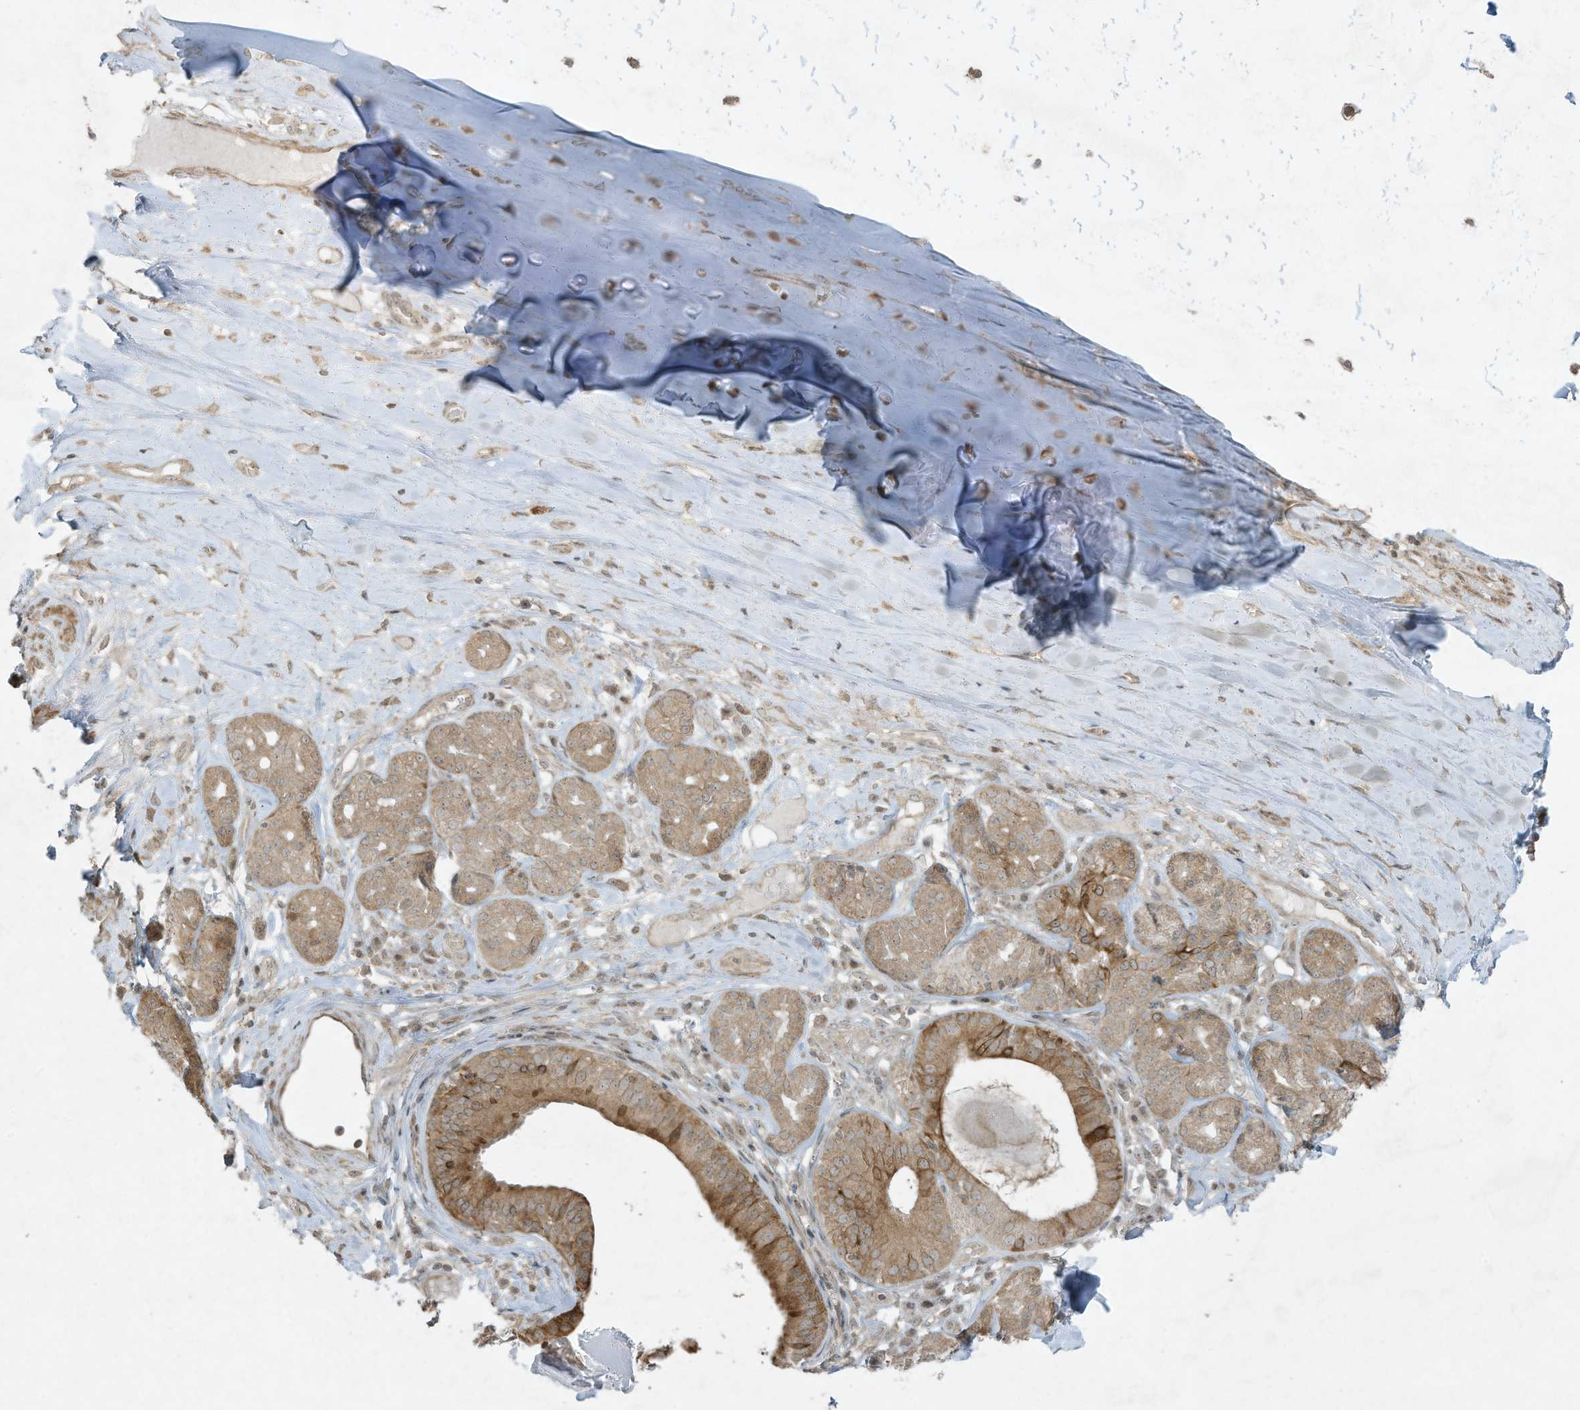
{"staining": {"intensity": "negative", "quantity": "none", "location": "none"}, "tissue": "adipose tissue", "cell_type": "Adipocytes", "image_type": "normal", "snomed": [{"axis": "morphology", "description": "Normal tissue, NOS"}, {"axis": "morphology", "description": "Basal cell carcinoma"}, {"axis": "topography", "description": "Cartilage tissue"}, {"axis": "topography", "description": "Nasopharynx"}, {"axis": "topography", "description": "Oral tissue"}], "caption": "Adipocytes are negative for protein expression in benign human adipose tissue. (DAB IHC with hematoxylin counter stain).", "gene": "ZNF263", "patient": {"sex": "female", "age": 77}}